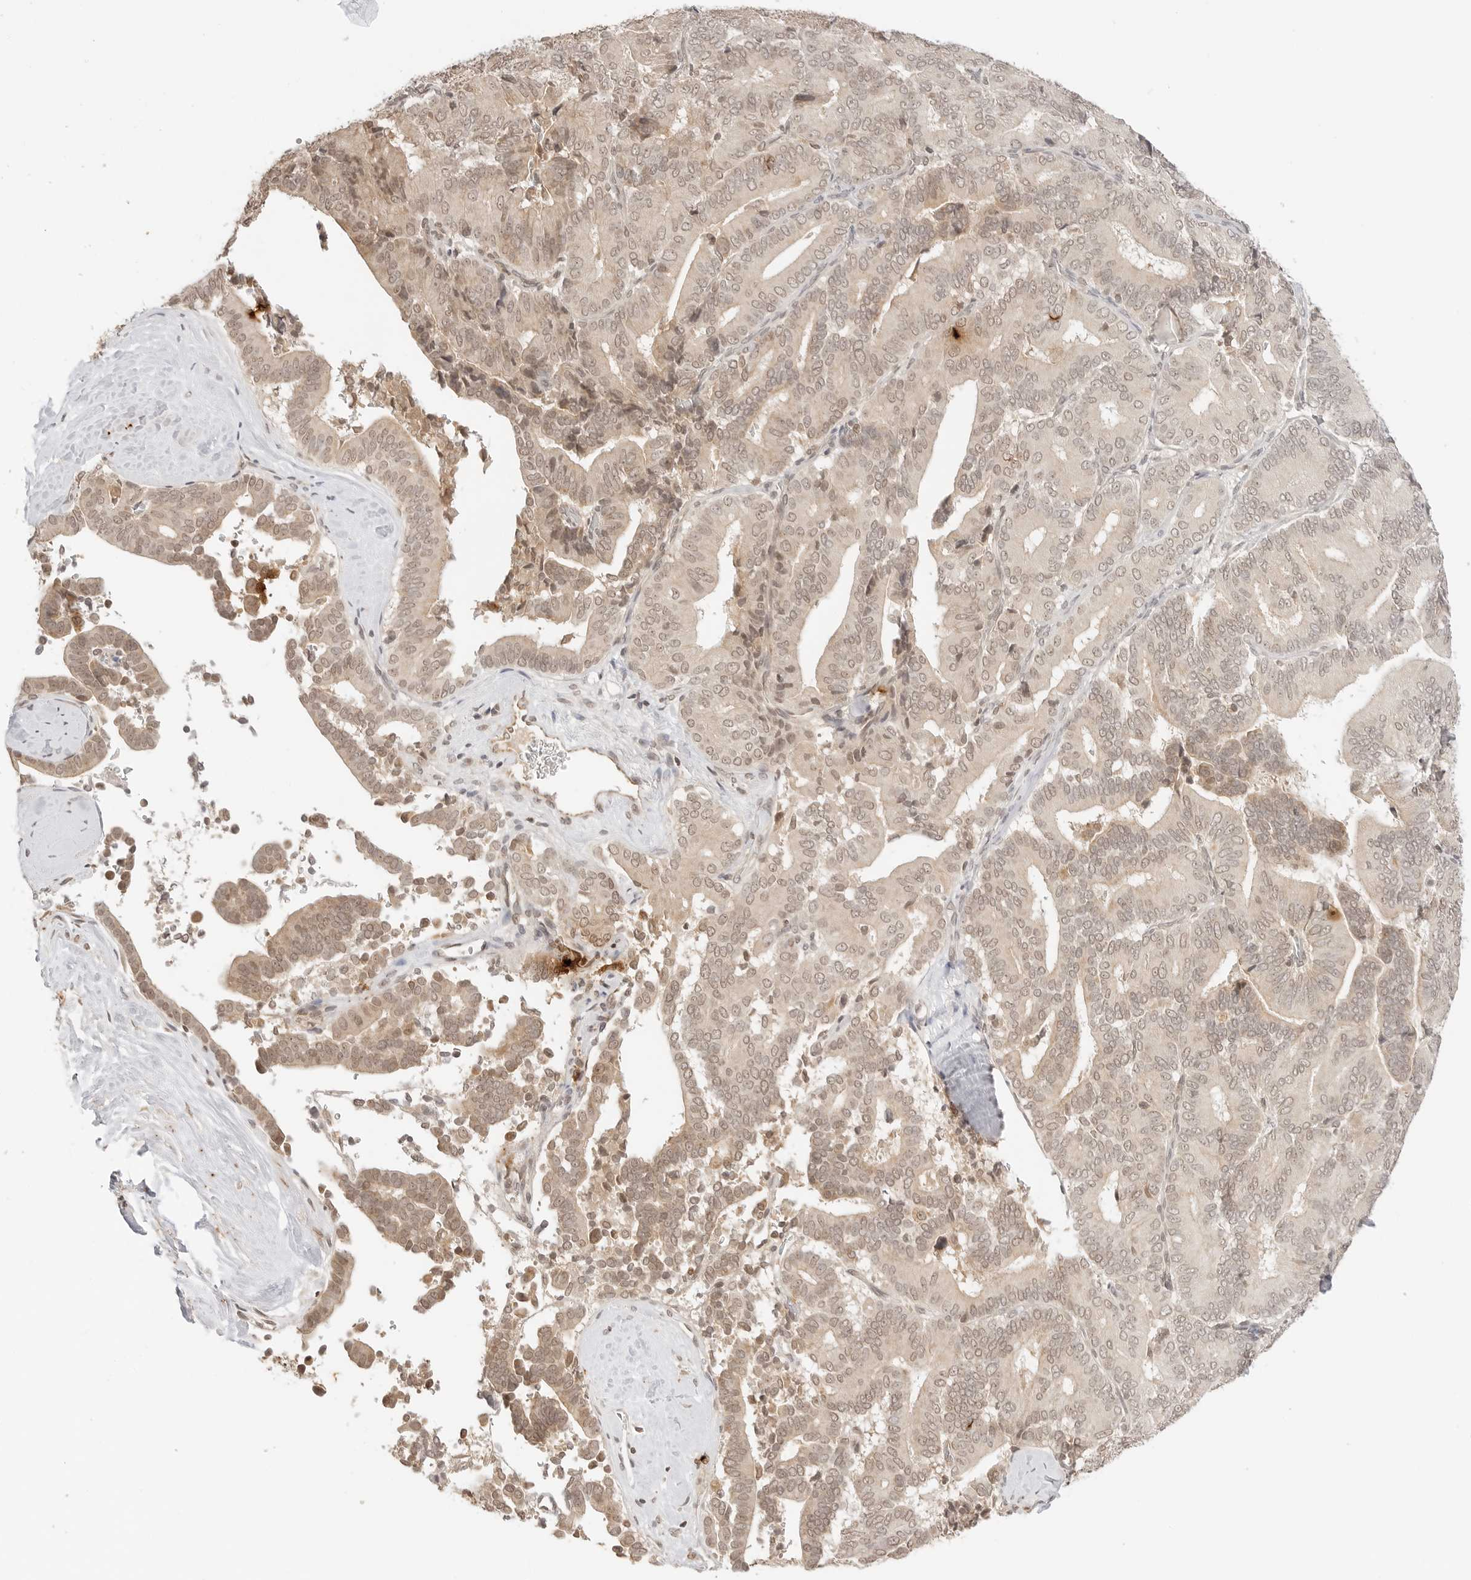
{"staining": {"intensity": "weak", "quantity": ">75%", "location": "cytoplasmic/membranous,nuclear"}, "tissue": "liver cancer", "cell_type": "Tumor cells", "image_type": "cancer", "snomed": [{"axis": "morphology", "description": "Cholangiocarcinoma"}, {"axis": "topography", "description": "Liver"}], "caption": "This histopathology image displays IHC staining of liver cancer, with low weak cytoplasmic/membranous and nuclear staining in about >75% of tumor cells.", "gene": "GPR34", "patient": {"sex": "female", "age": 75}}